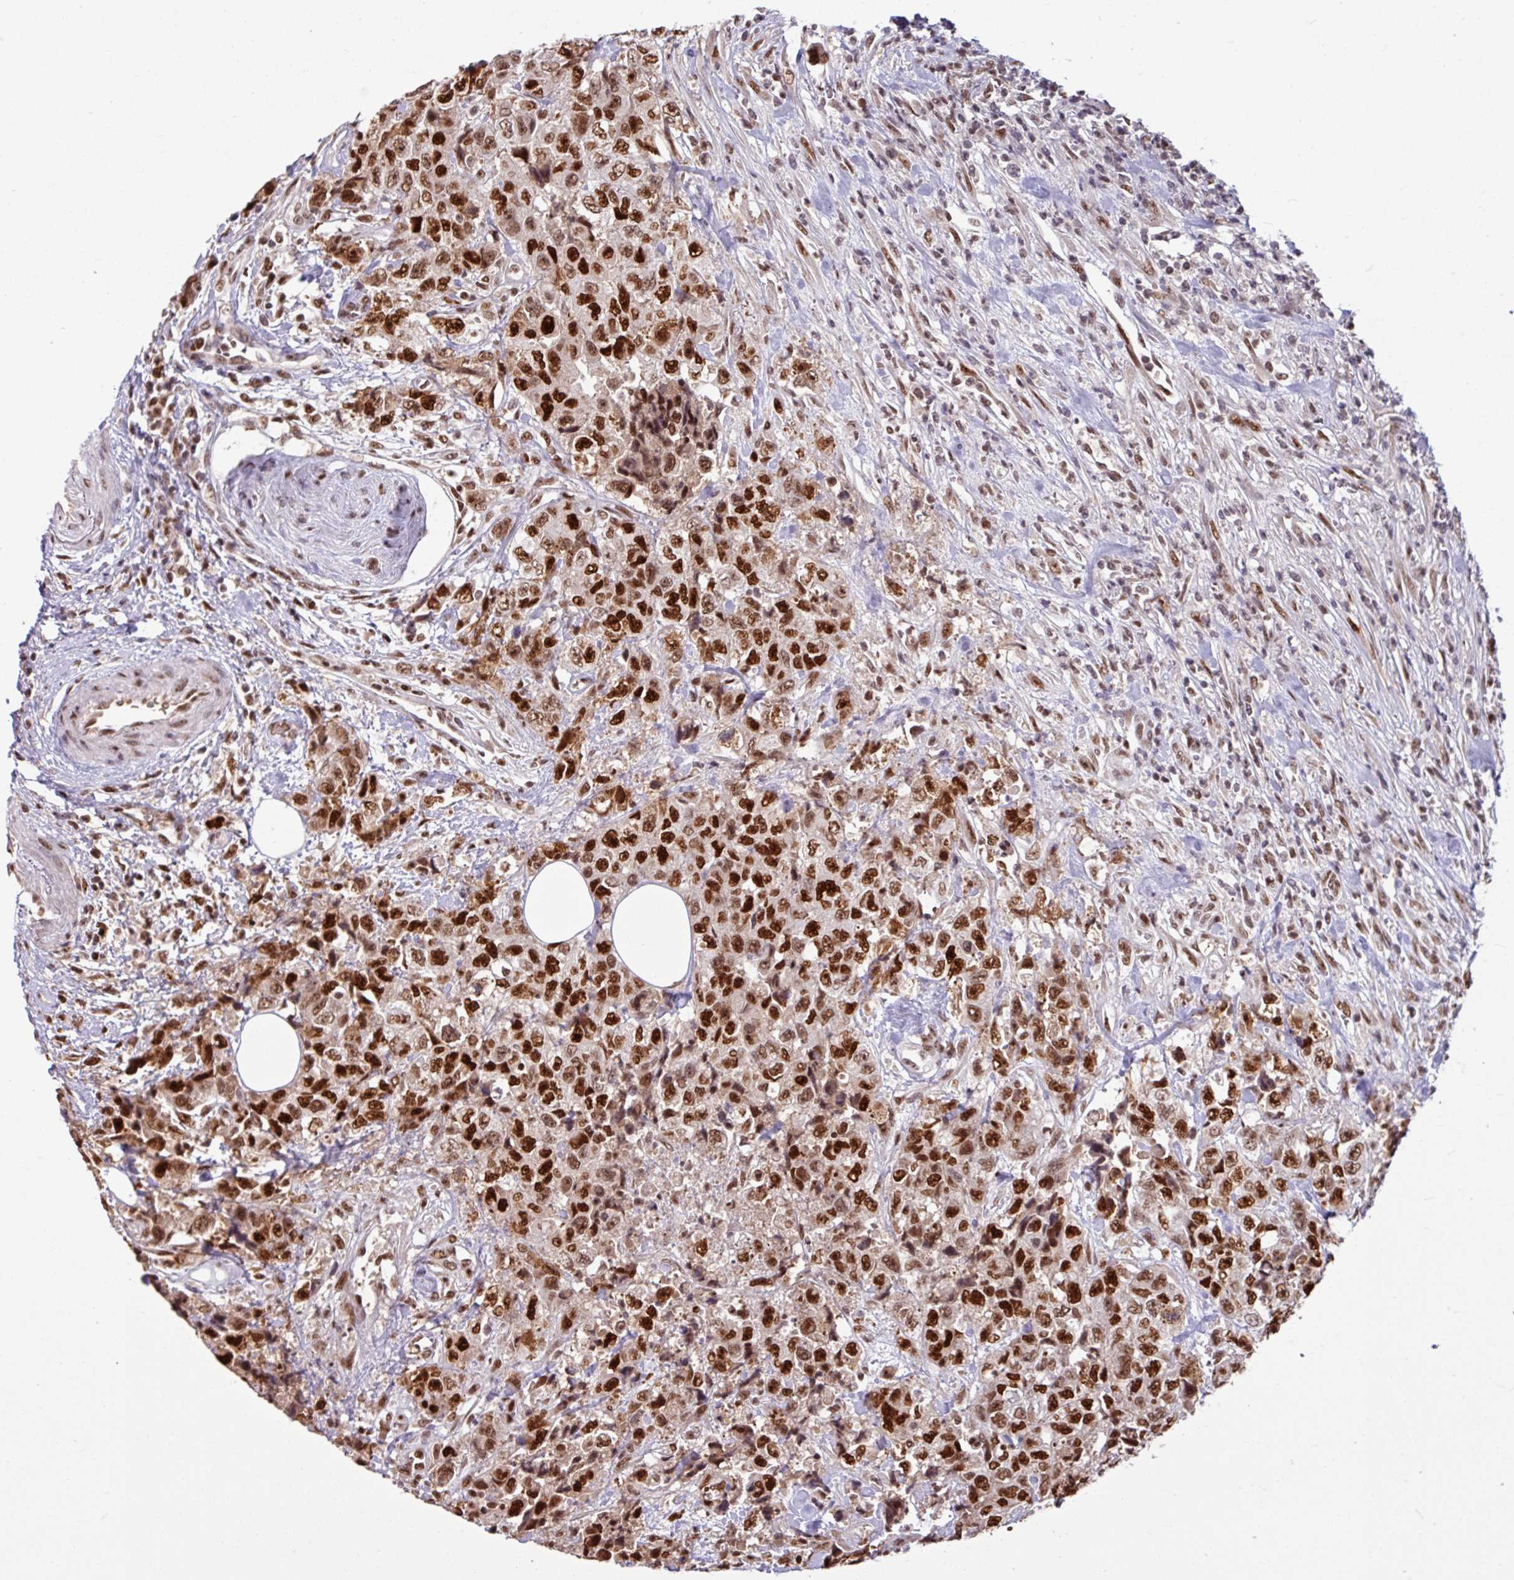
{"staining": {"intensity": "strong", "quantity": ">75%", "location": "nuclear"}, "tissue": "urothelial cancer", "cell_type": "Tumor cells", "image_type": "cancer", "snomed": [{"axis": "morphology", "description": "Urothelial carcinoma, High grade"}, {"axis": "topography", "description": "Urinary bladder"}], "caption": "Immunohistochemistry (DAB) staining of human urothelial carcinoma (high-grade) exhibits strong nuclear protein staining in approximately >75% of tumor cells.", "gene": "TDG", "patient": {"sex": "female", "age": 78}}